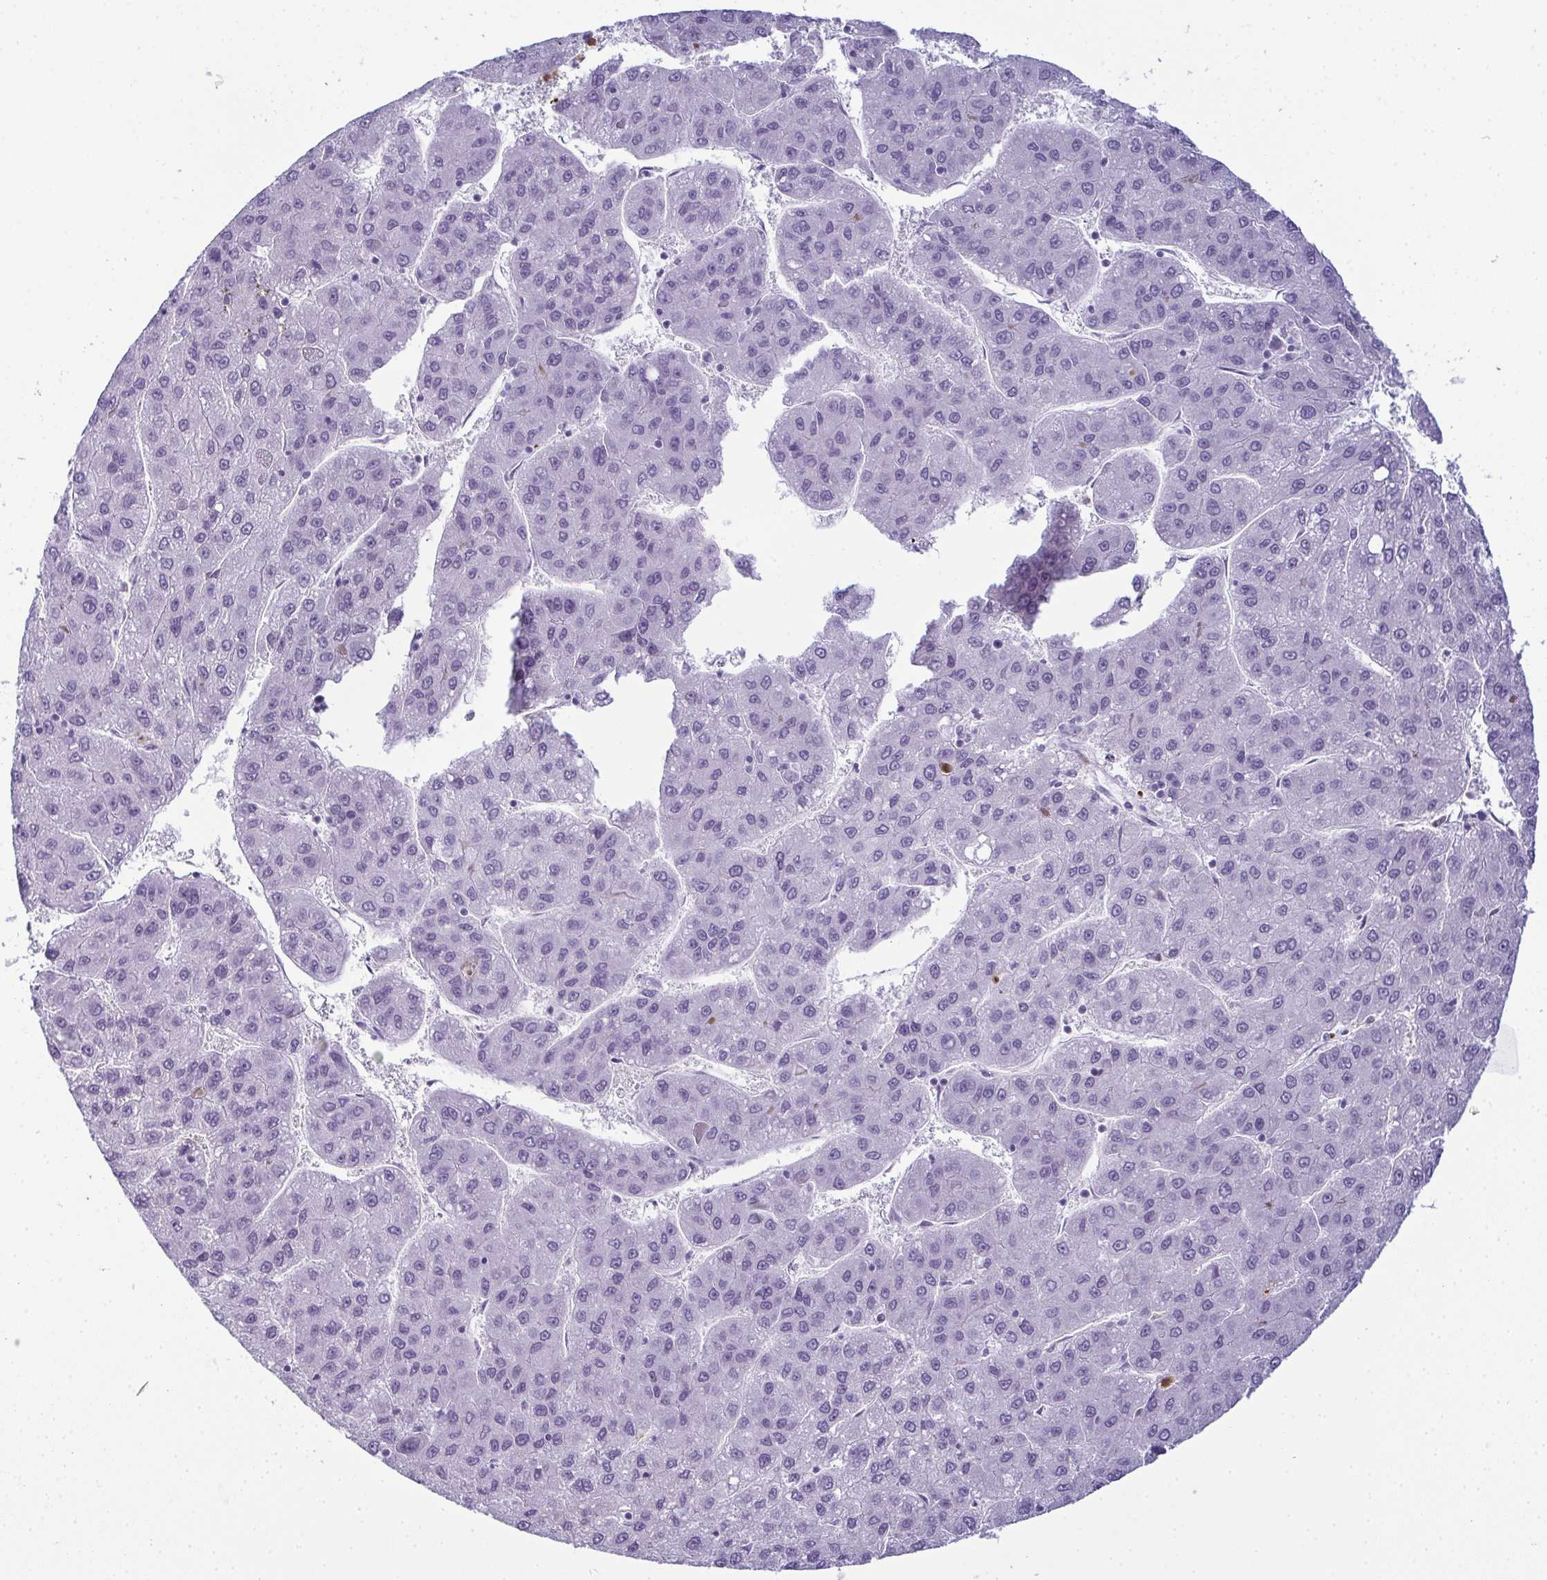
{"staining": {"intensity": "negative", "quantity": "none", "location": "none"}, "tissue": "liver cancer", "cell_type": "Tumor cells", "image_type": "cancer", "snomed": [{"axis": "morphology", "description": "Carcinoma, Hepatocellular, NOS"}, {"axis": "topography", "description": "Liver"}], "caption": "This is an immunohistochemistry photomicrograph of human liver cancer (hepatocellular carcinoma). There is no expression in tumor cells.", "gene": "CDA", "patient": {"sex": "female", "age": 82}}